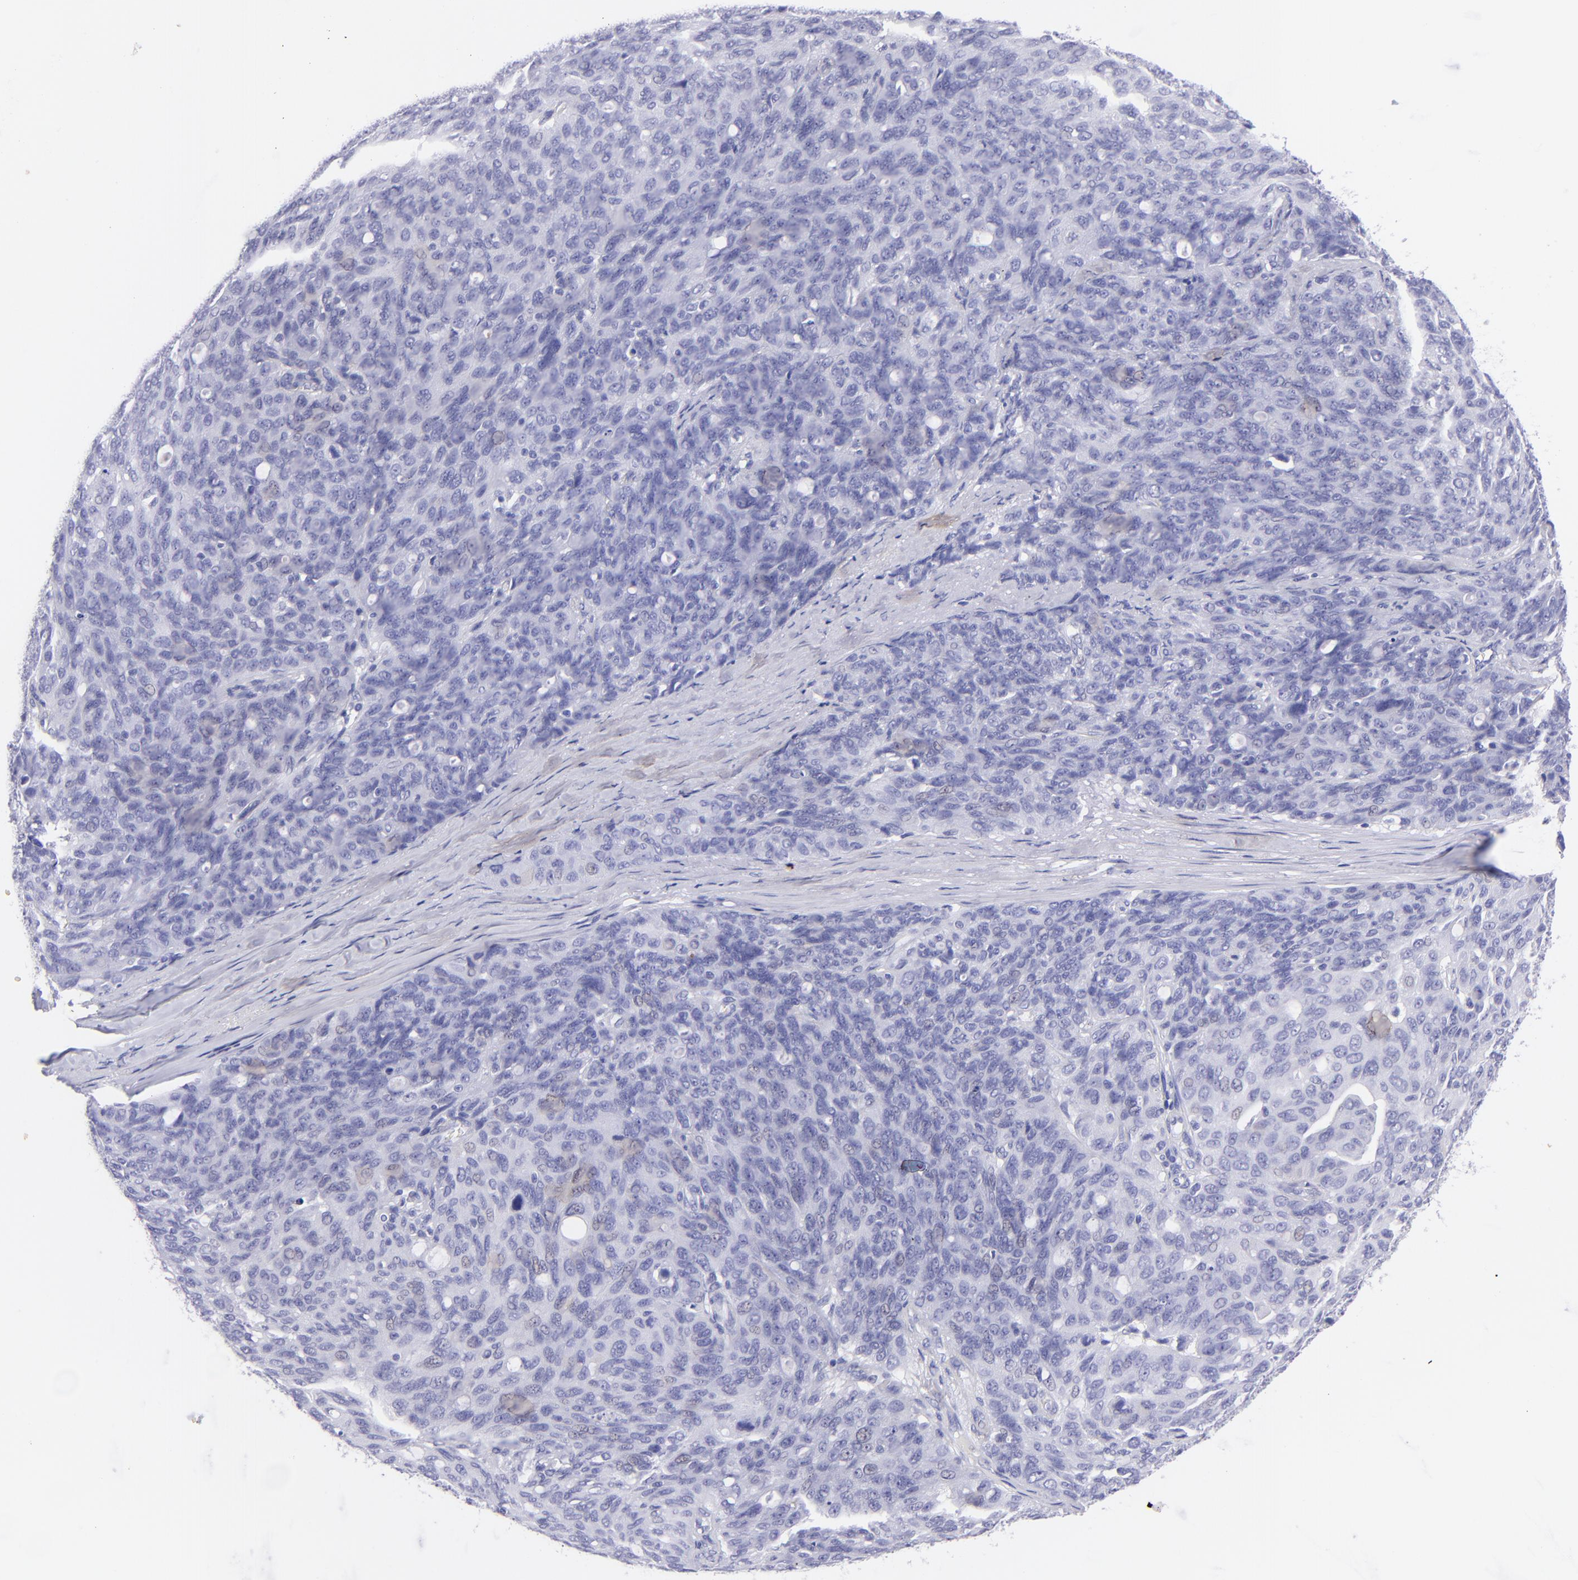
{"staining": {"intensity": "negative", "quantity": "none", "location": "none"}, "tissue": "ovarian cancer", "cell_type": "Tumor cells", "image_type": "cancer", "snomed": [{"axis": "morphology", "description": "Carcinoma, endometroid"}, {"axis": "topography", "description": "Ovary"}], "caption": "This is an immunohistochemistry (IHC) photomicrograph of ovarian cancer (endometroid carcinoma). There is no expression in tumor cells.", "gene": "PIP", "patient": {"sex": "female", "age": 60}}